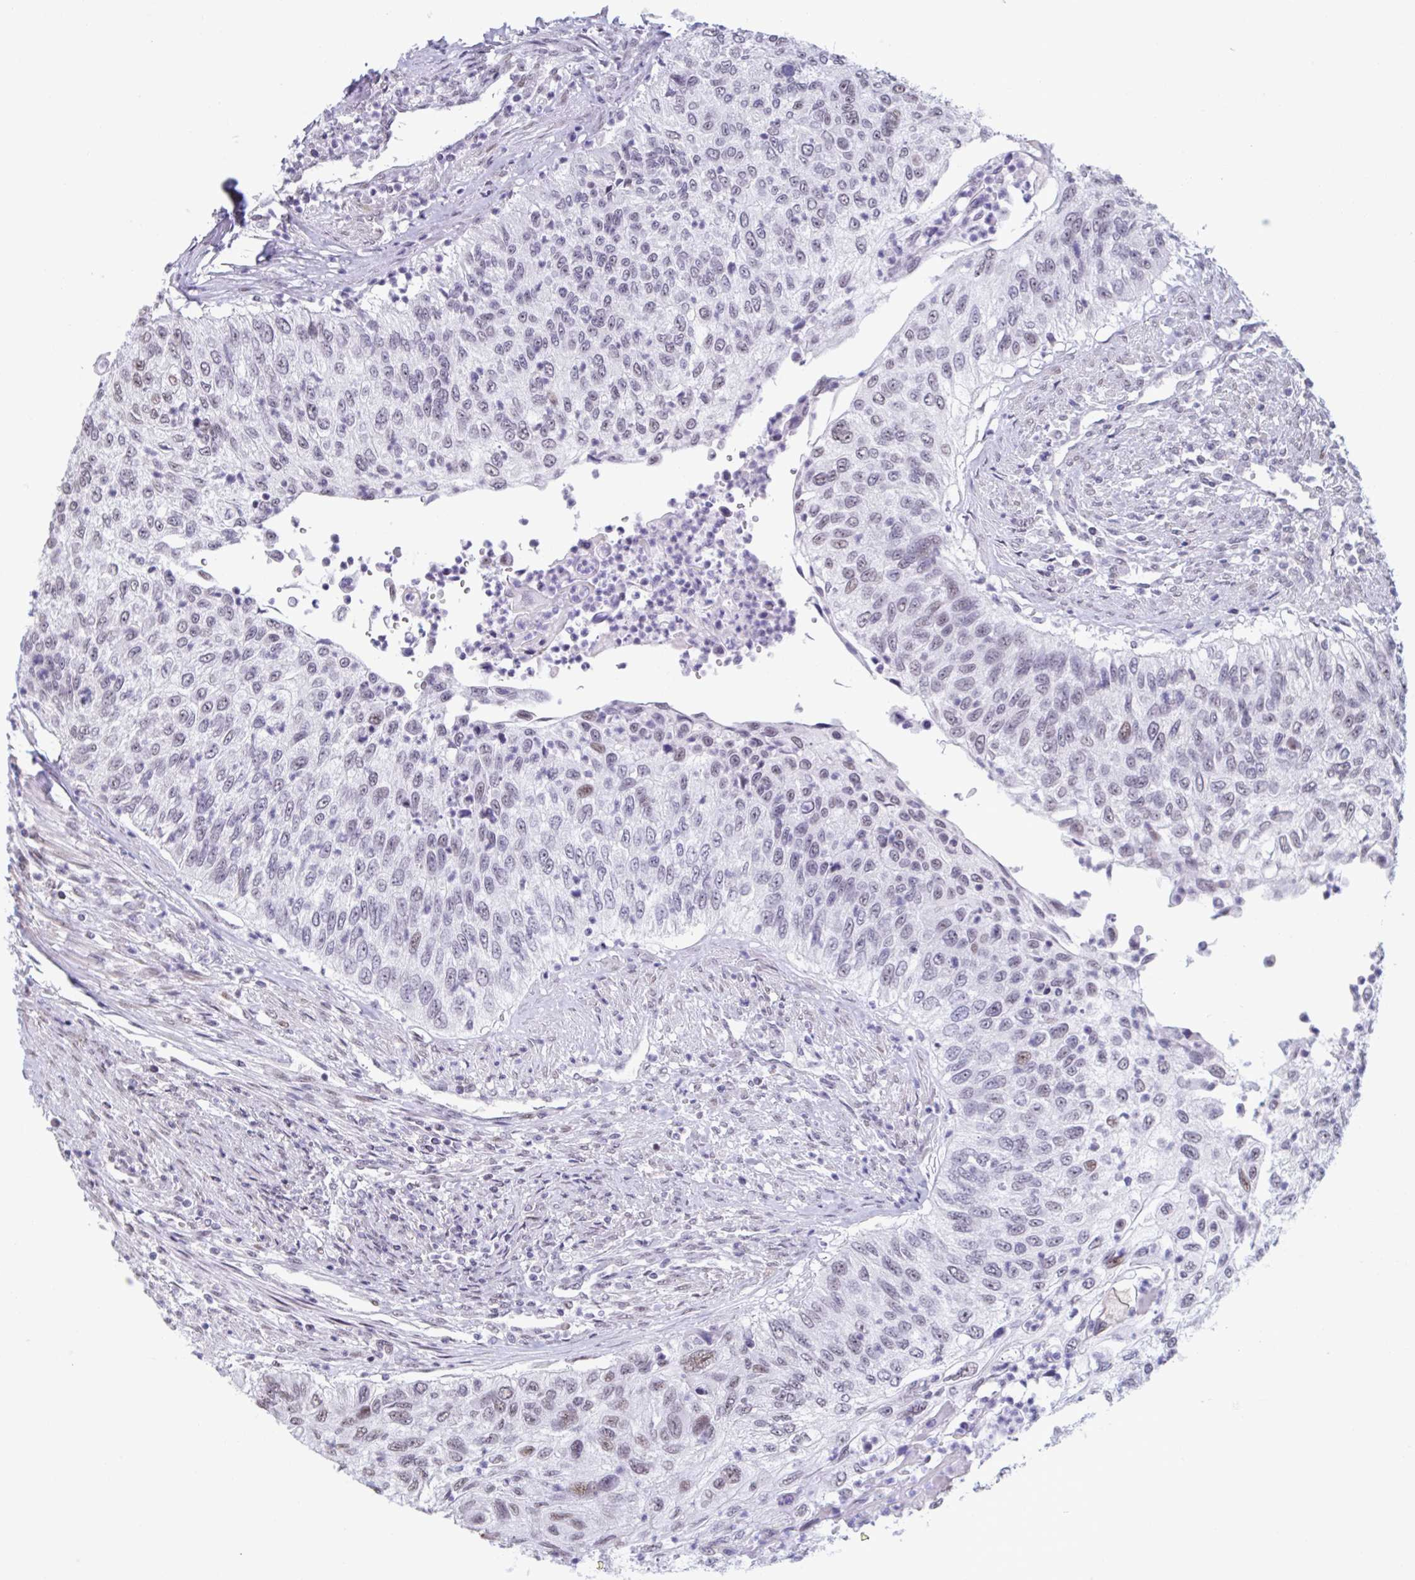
{"staining": {"intensity": "moderate", "quantity": "<25%", "location": "nuclear"}, "tissue": "urothelial cancer", "cell_type": "Tumor cells", "image_type": "cancer", "snomed": [{"axis": "morphology", "description": "Urothelial carcinoma, High grade"}, {"axis": "topography", "description": "Urinary bladder"}], "caption": "Immunohistochemical staining of high-grade urothelial carcinoma displays low levels of moderate nuclear protein expression in approximately <25% of tumor cells.", "gene": "HSD17B6", "patient": {"sex": "female", "age": 60}}